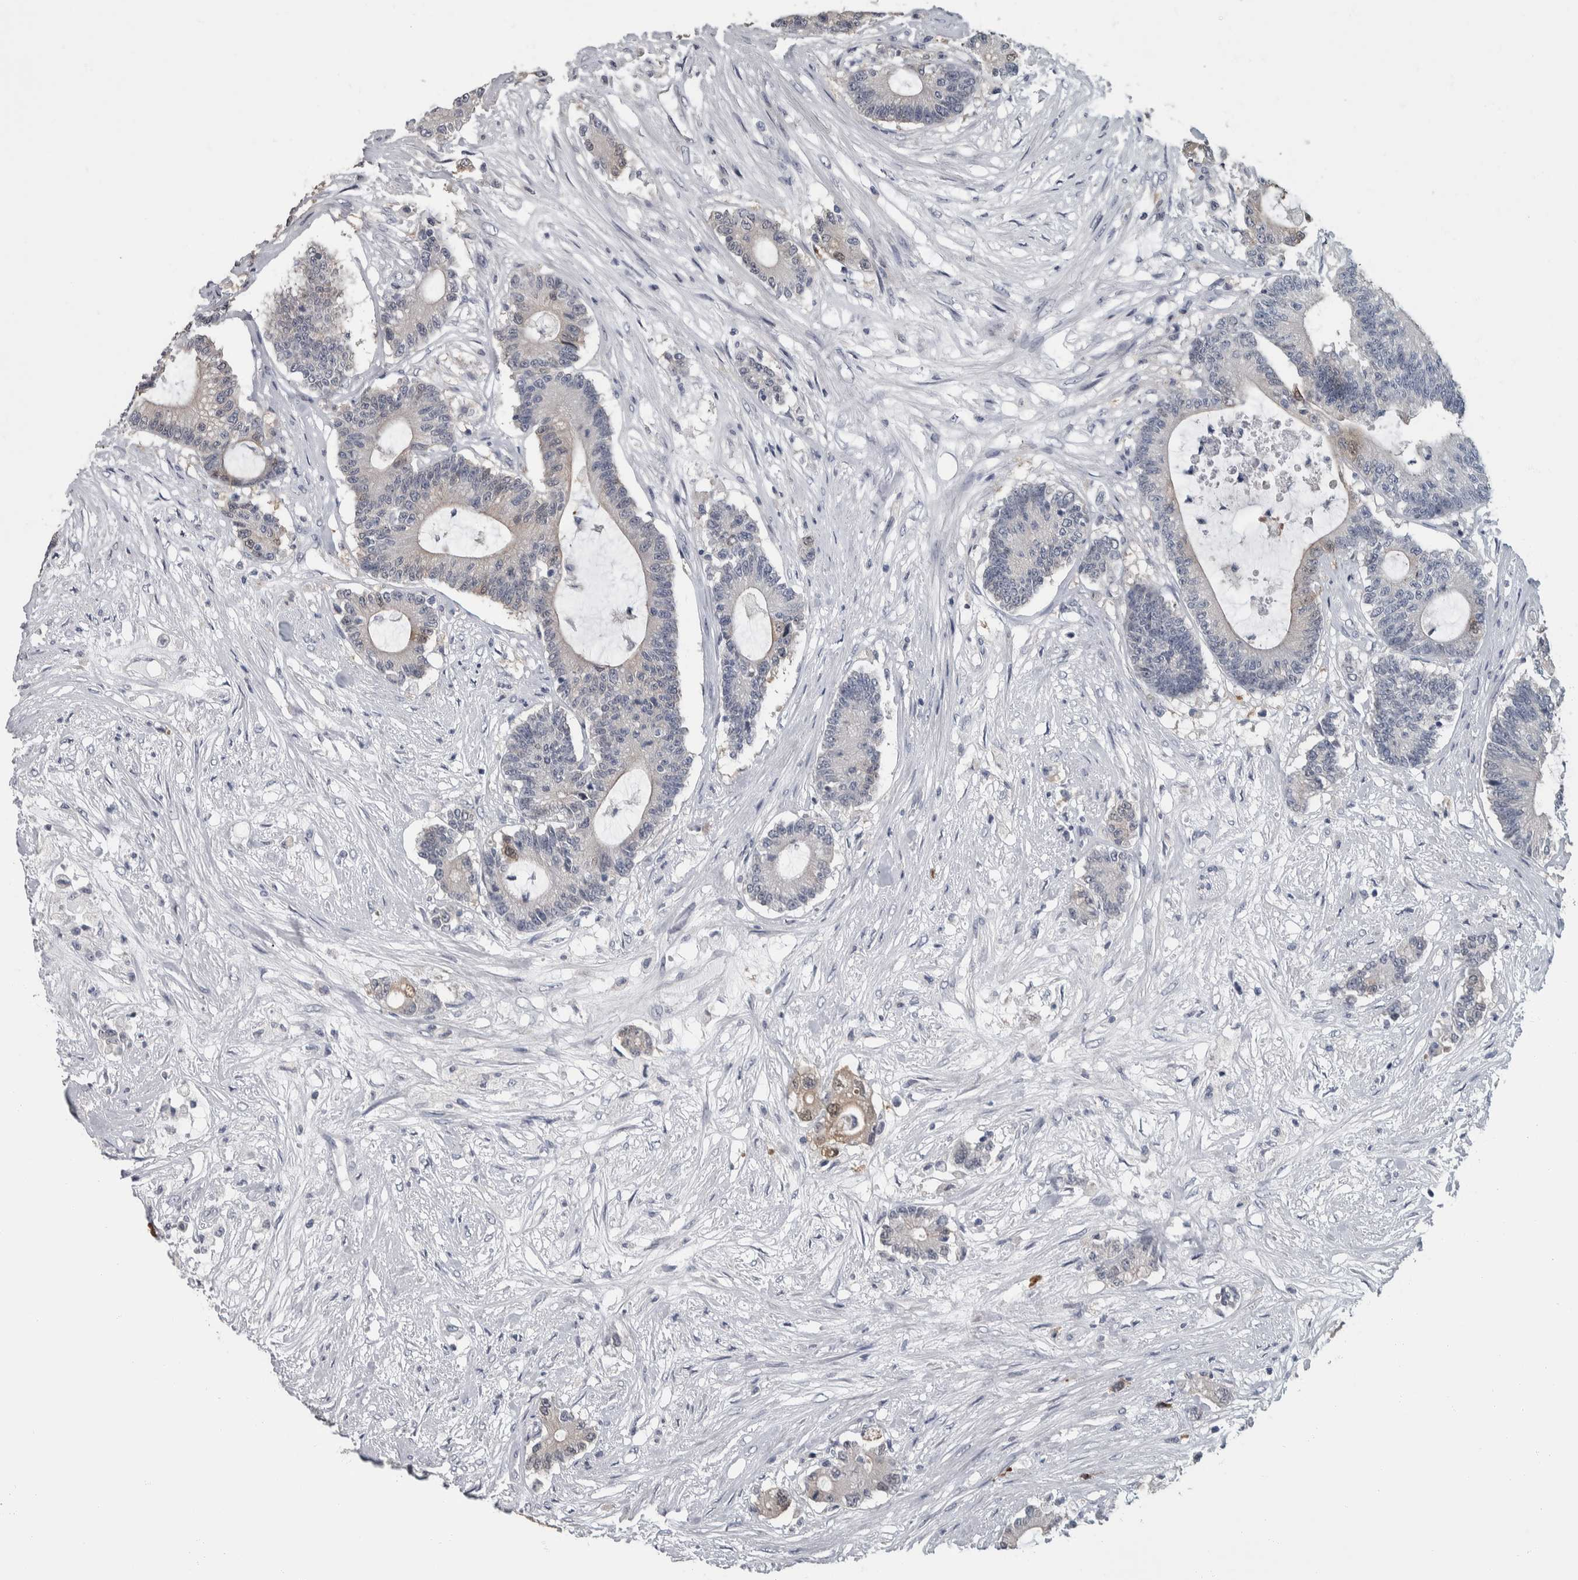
{"staining": {"intensity": "weak", "quantity": "<25%", "location": "cytoplasmic/membranous,nuclear"}, "tissue": "colorectal cancer", "cell_type": "Tumor cells", "image_type": "cancer", "snomed": [{"axis": "morphology", "description": "Adenocarcinoma, NOS"}, {"axis": "topography", "description": "Colon"}], "caption": "Tumor cells show no significant expression in colorectal cancer (adenocarcinoma).", "gene": "CAVIN4", "patient": {"sex": "female", "age": 84}}